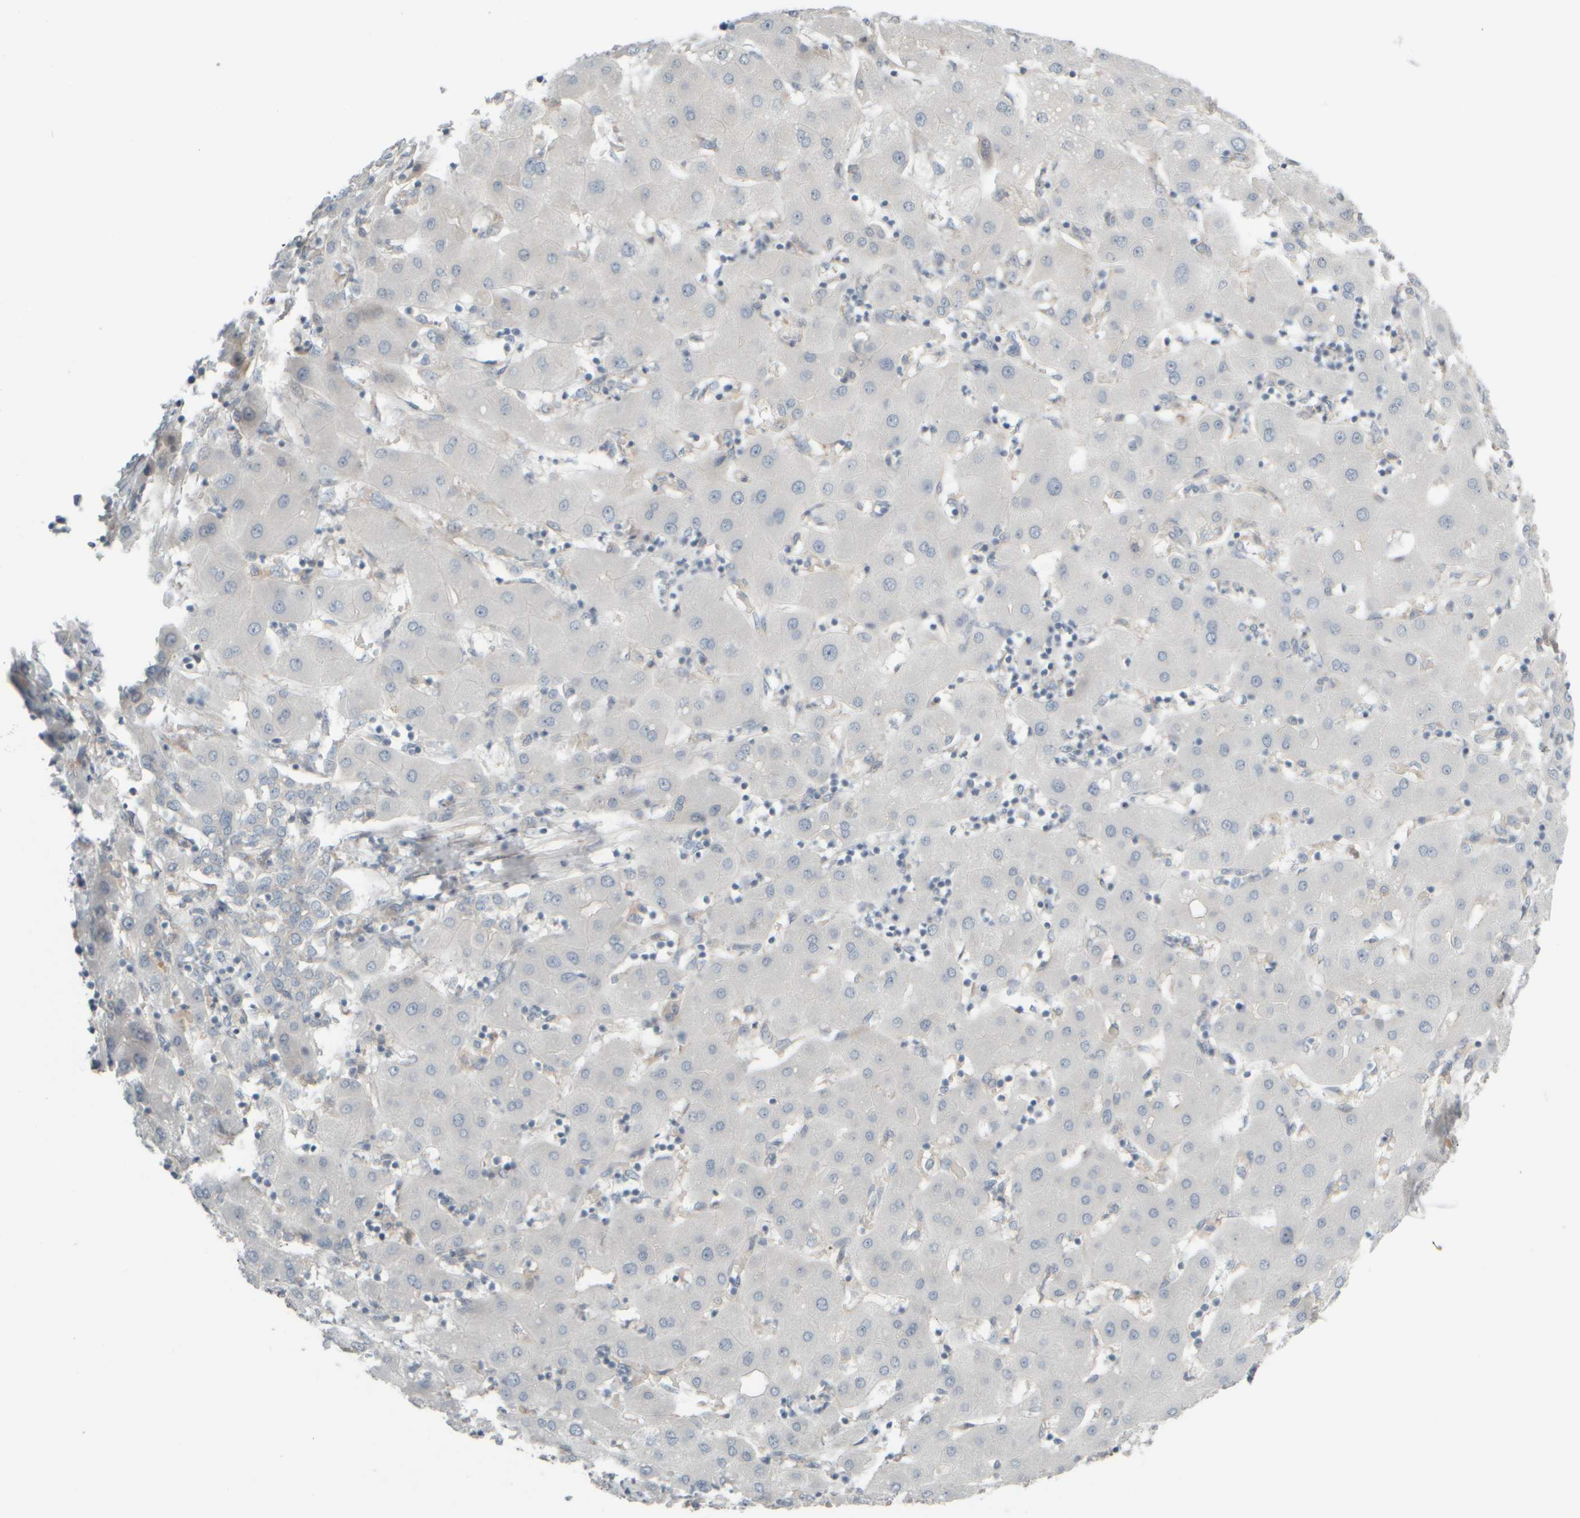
{"staining": {"intensity": "negative", "quantity": "none", "location": "none"}, "tissue": "liver cancer", "cell_type": "Tumor cells", "image_type": "cancer", "snomed": [{"axis": "morphology", "description": "Carcinoma, Hepatocellular, NOS"}, {"axis": "topography", "description": "Liver"}], "caption": "Immunohistochemistry image of hepatocellular carcinoma (liver) stained for a protein (brown), which displays no positivity in tumor cells.", "gene": "HGS", "patient": {"sex": "male", "age": 65}}